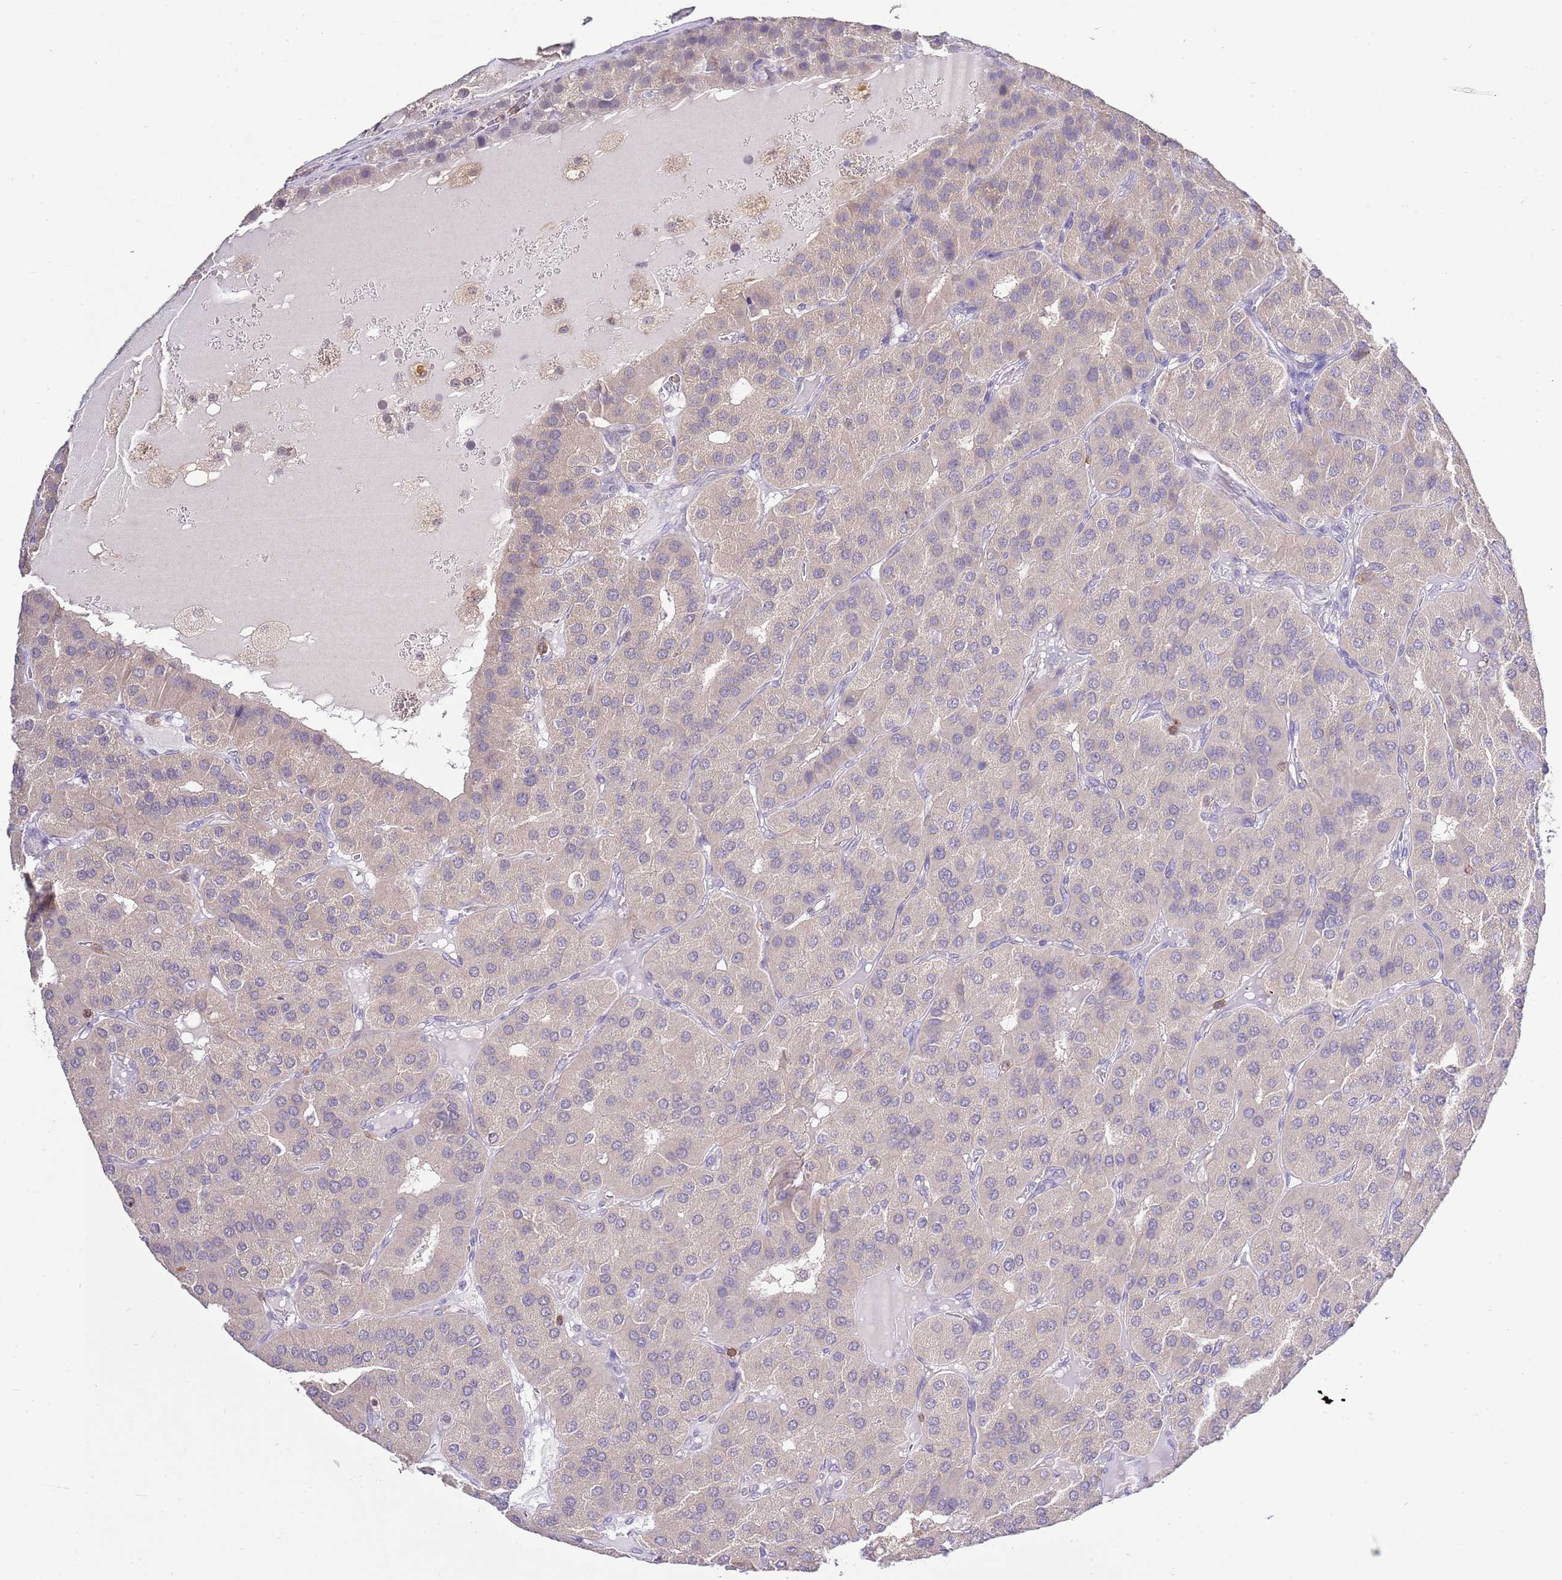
{"staining": {"intensity": "weak", "quantity": "<25%", "location": "cytoplasmic/membranous"}, "tissue": "parathyroid gland", "cell_type": "Glandular cells", "image_type": "normal", "snomed": [{"axis": "morphology", "description": "Normal tissue, NOS"}, {"axis": "morphology", "description": "Adenoma, NOS"}, {"axis": "topography", "description": "Parathyroid gland"}], "caption": "There is no significant expression in glandular cells of parathyroid gland. The staining was performed using DAB to visualize the protein expression in brown, while the nuclei were stained in blue with hematoxylin (Magnification: 20x).", "gene": "EFHD1", "patient": {"sex": "female", "age": 86}}